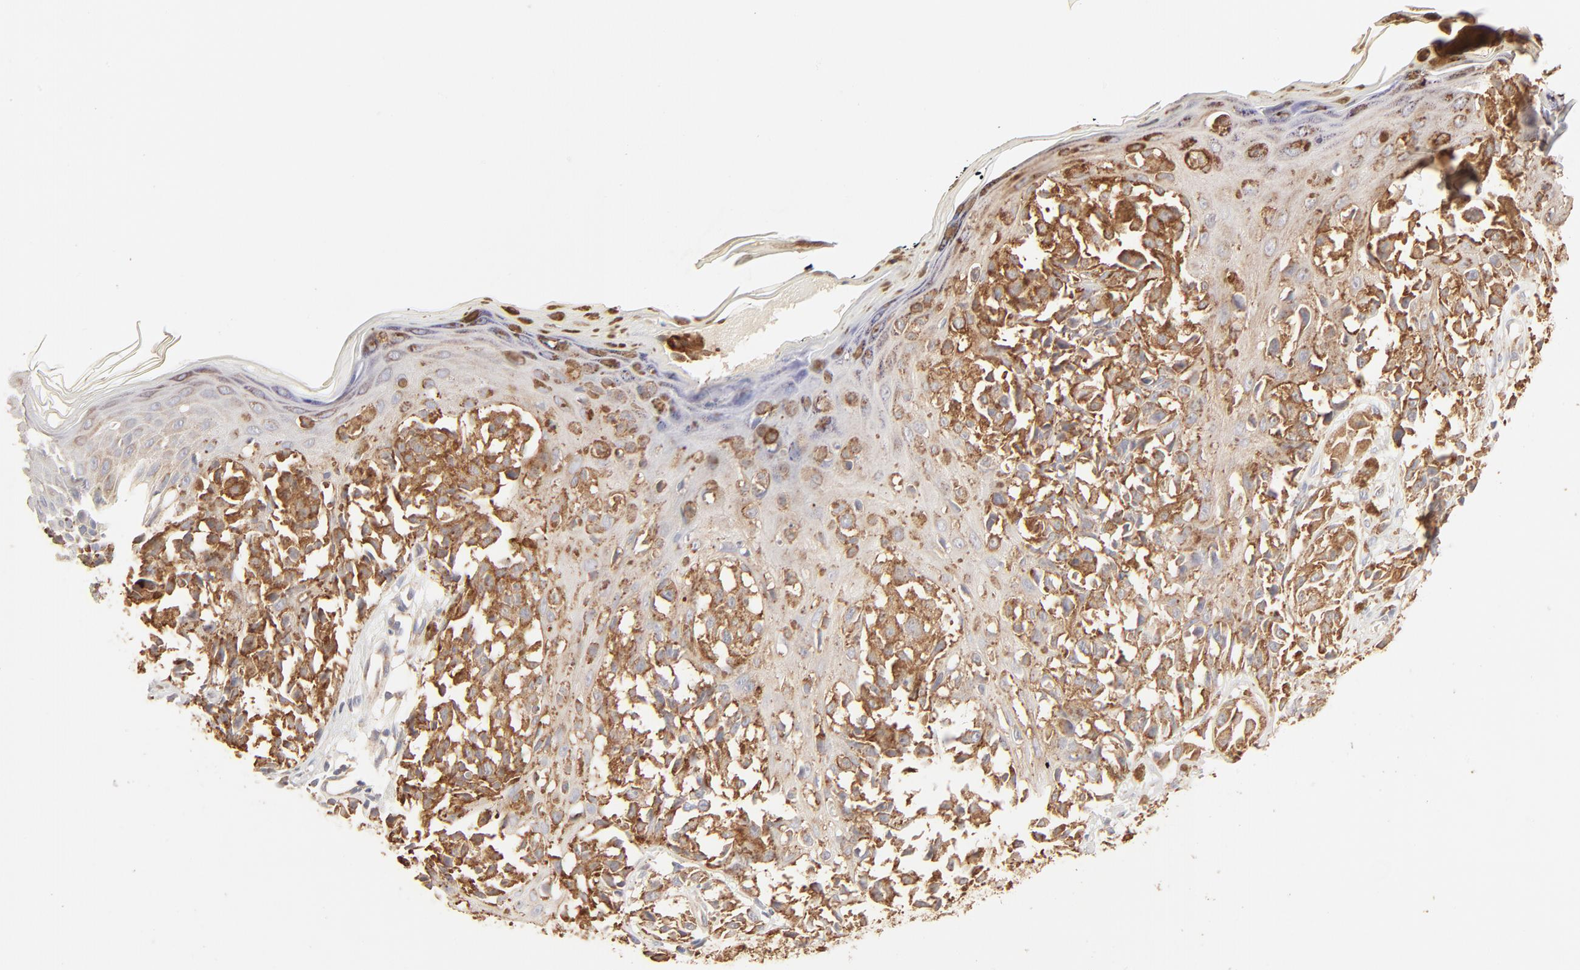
{"staining": {"intensity": "moderate", "quantity": ">75%", "location": "cytoplasmic/membranous"}, "tissue": "melanoma", "cell_type": "Tumor cells", "image_type": "cancer", "snomed": [{"axis": "morphology", "description": "Malignant melanoma, NOS"}, {"axis": "topography", "description": "Skin"}], "caption": "About >75% of tumor cells in malignant melanoma exhibit moderate cytoplasmic/membranous protein expression as visualized by brown immunohistochemical staining.", "gene": "RPS20", "patient": {"sex": "female", "age": 38}}